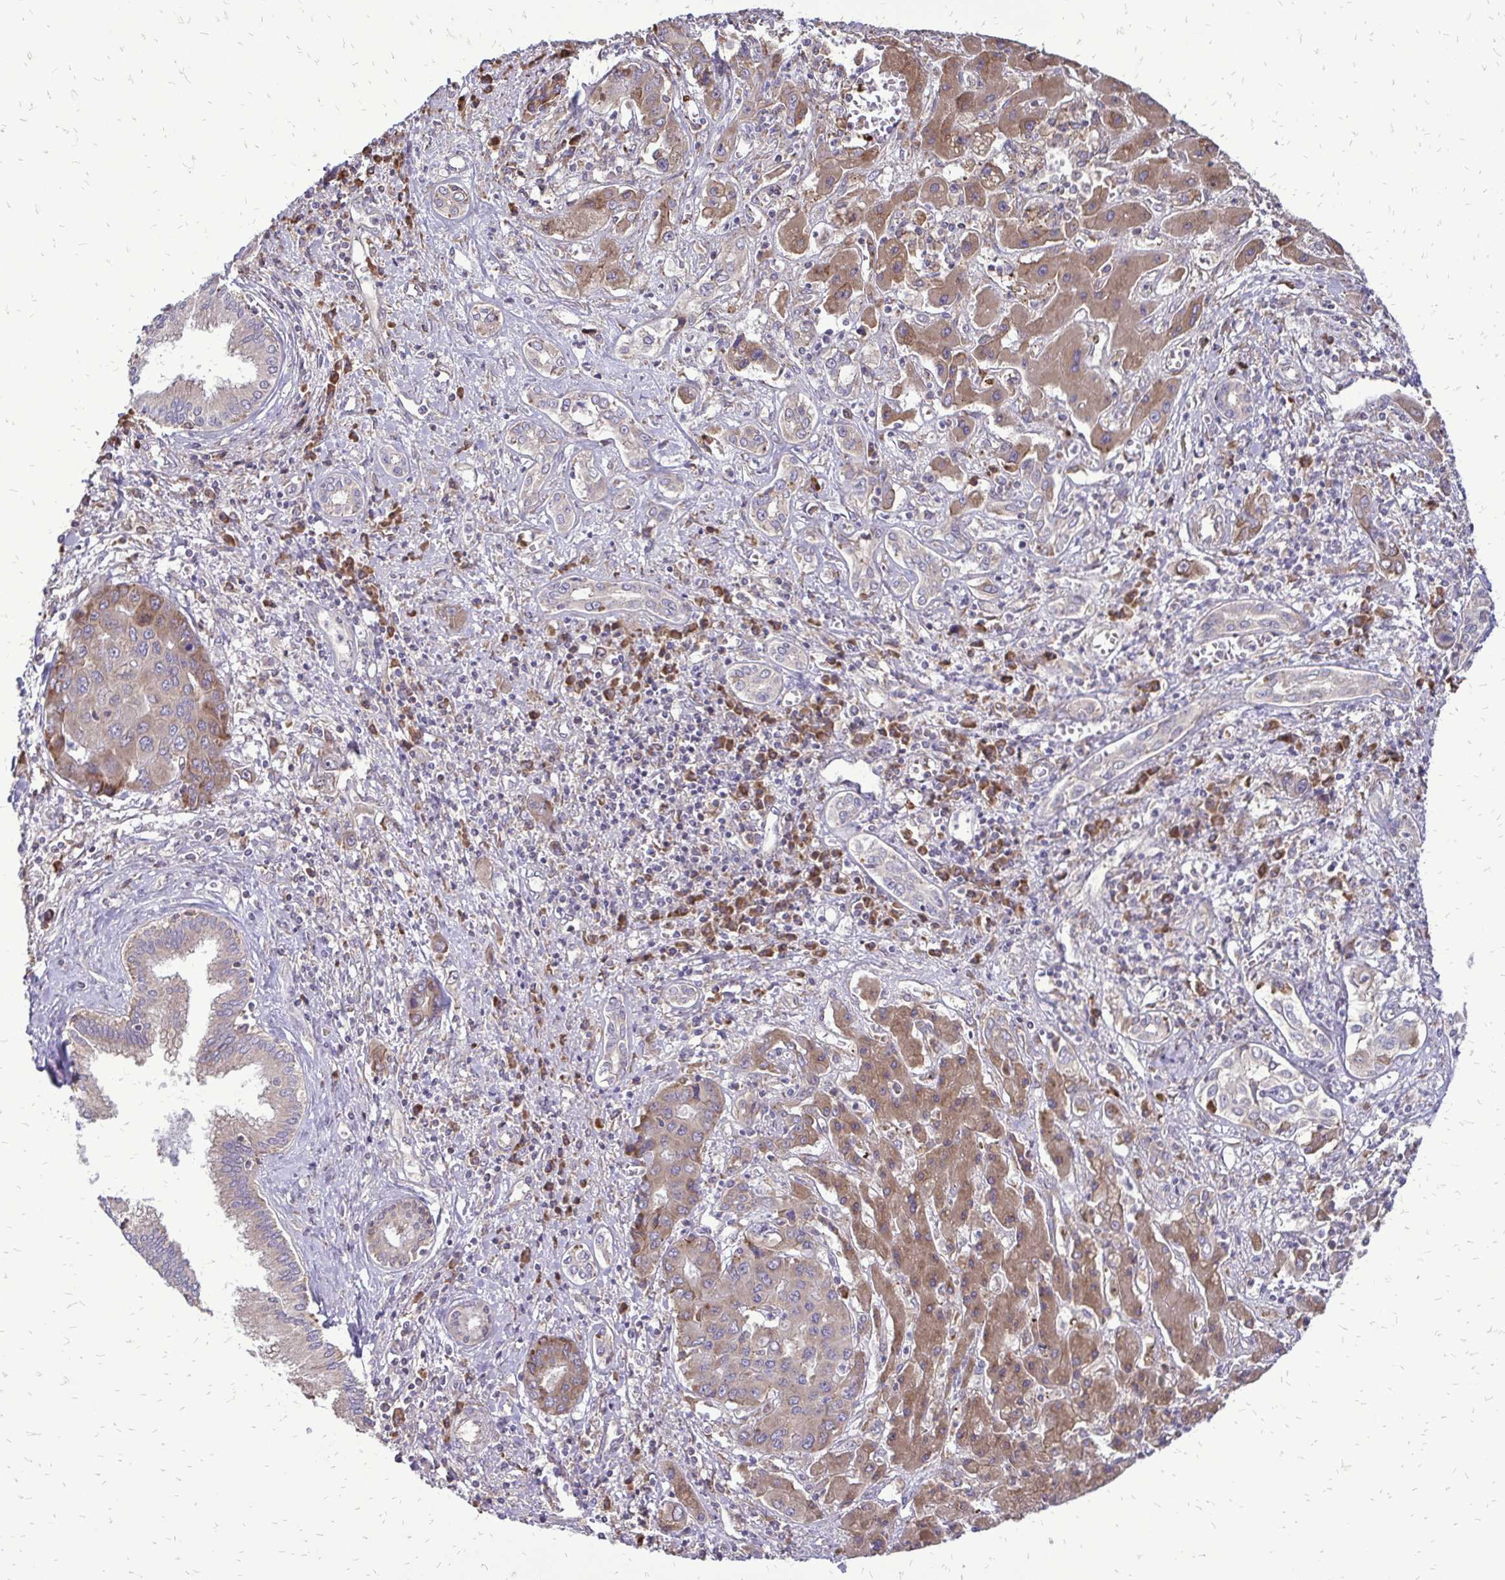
{"staining": {"intensity": "weak", "quantity": "25%-75%", "location": "cytoplasmic/membranous"}, "tissue": "liver cancer", "cell_type": "Tumor cells", "image_type": "cancer", "snomed": [{"axis": "morphology", "description": "Cholangiocarcinoma"}, {"axis": "topography", "description": "Liver"}], "caption": "Brown immunohistochemical staining in liver cancer exhibits weak cytoplasmic/membranous expression in approximately 25%-75% of tumor cells.", "gene": "RPS3", "patient": {"sex": "male", "age": 67}}